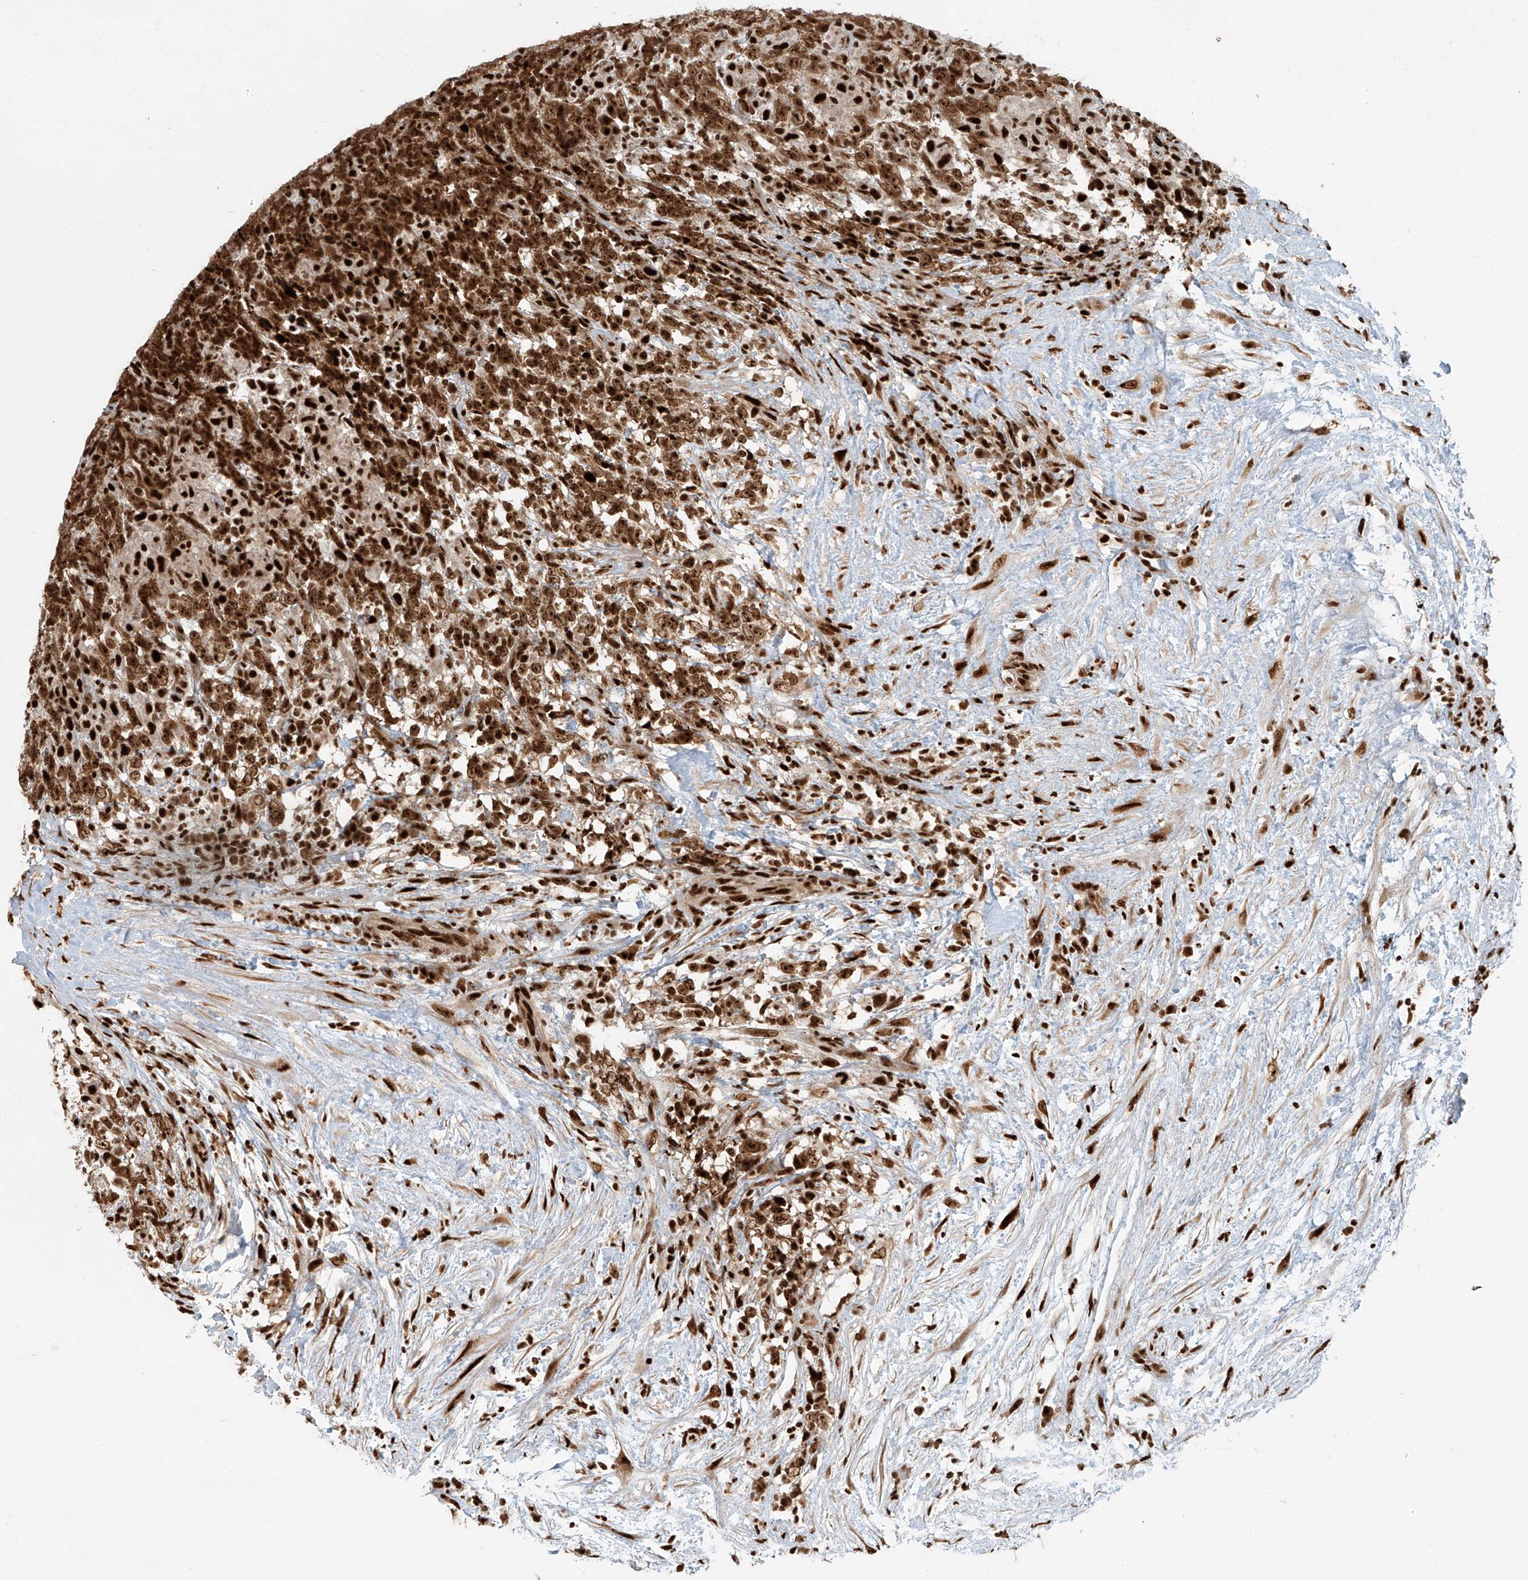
{"staining": {"intensity": "strong", "quantity": ">75%", "location": "cytoplasmic/membranous,nuclear"}, "tissue": "testis cancer", "cell_type": "Tumor cells", "image_type": "cancer", "snomed": [{"axis": "morphology", "description": "Carcinoma, Embryonal, NOS"}, {"axis": "topography", "description": "Testis"}], "caption": "Tumor cells display high levels of strong cytoplasmic/membranous and nuclear staining in about >75% of cells in human embryonal carcinoma (testis).", "gene": "FAM193B", "patient": {"sex": "male", "age": 26}}